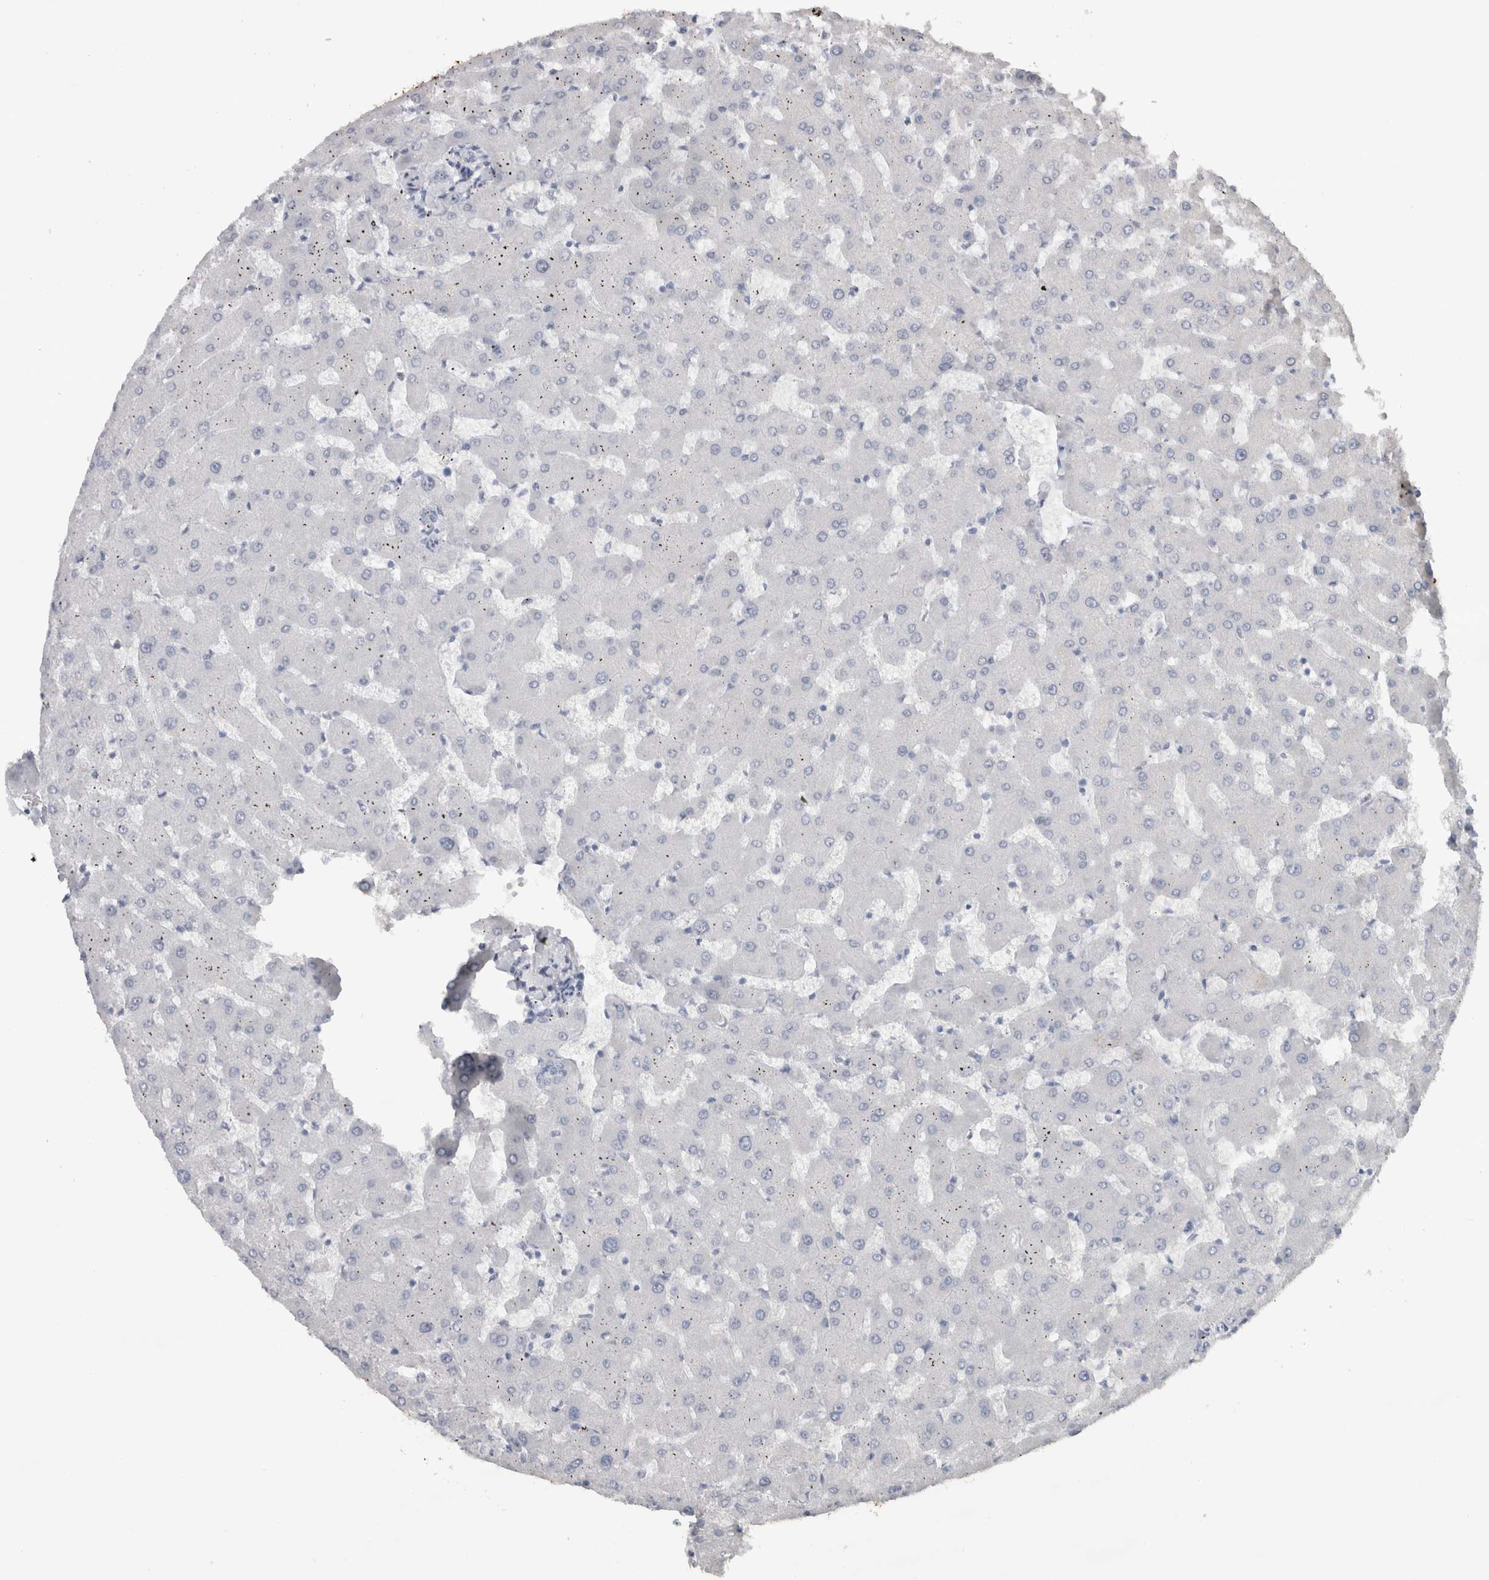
{"staining": {"intensity": "negative", "quantity": "none", "location": "none"}, "tissue": "liver", "cell_type": "Cholangiocytes", "image_type": "normal", "snomed": [{"axis": "morphology", "description": "Normal tissue, NOS"}, {"axis": "topography", "description": "Liver"}], "caption": "Immunohistochemistry (IHC) histopathology image of unremarkable liver: liver stained with DAB displays no significant protein expression in cholangiocytes.", "gene": "CDH17", "patient": {"sex": "female", "age": 63}}